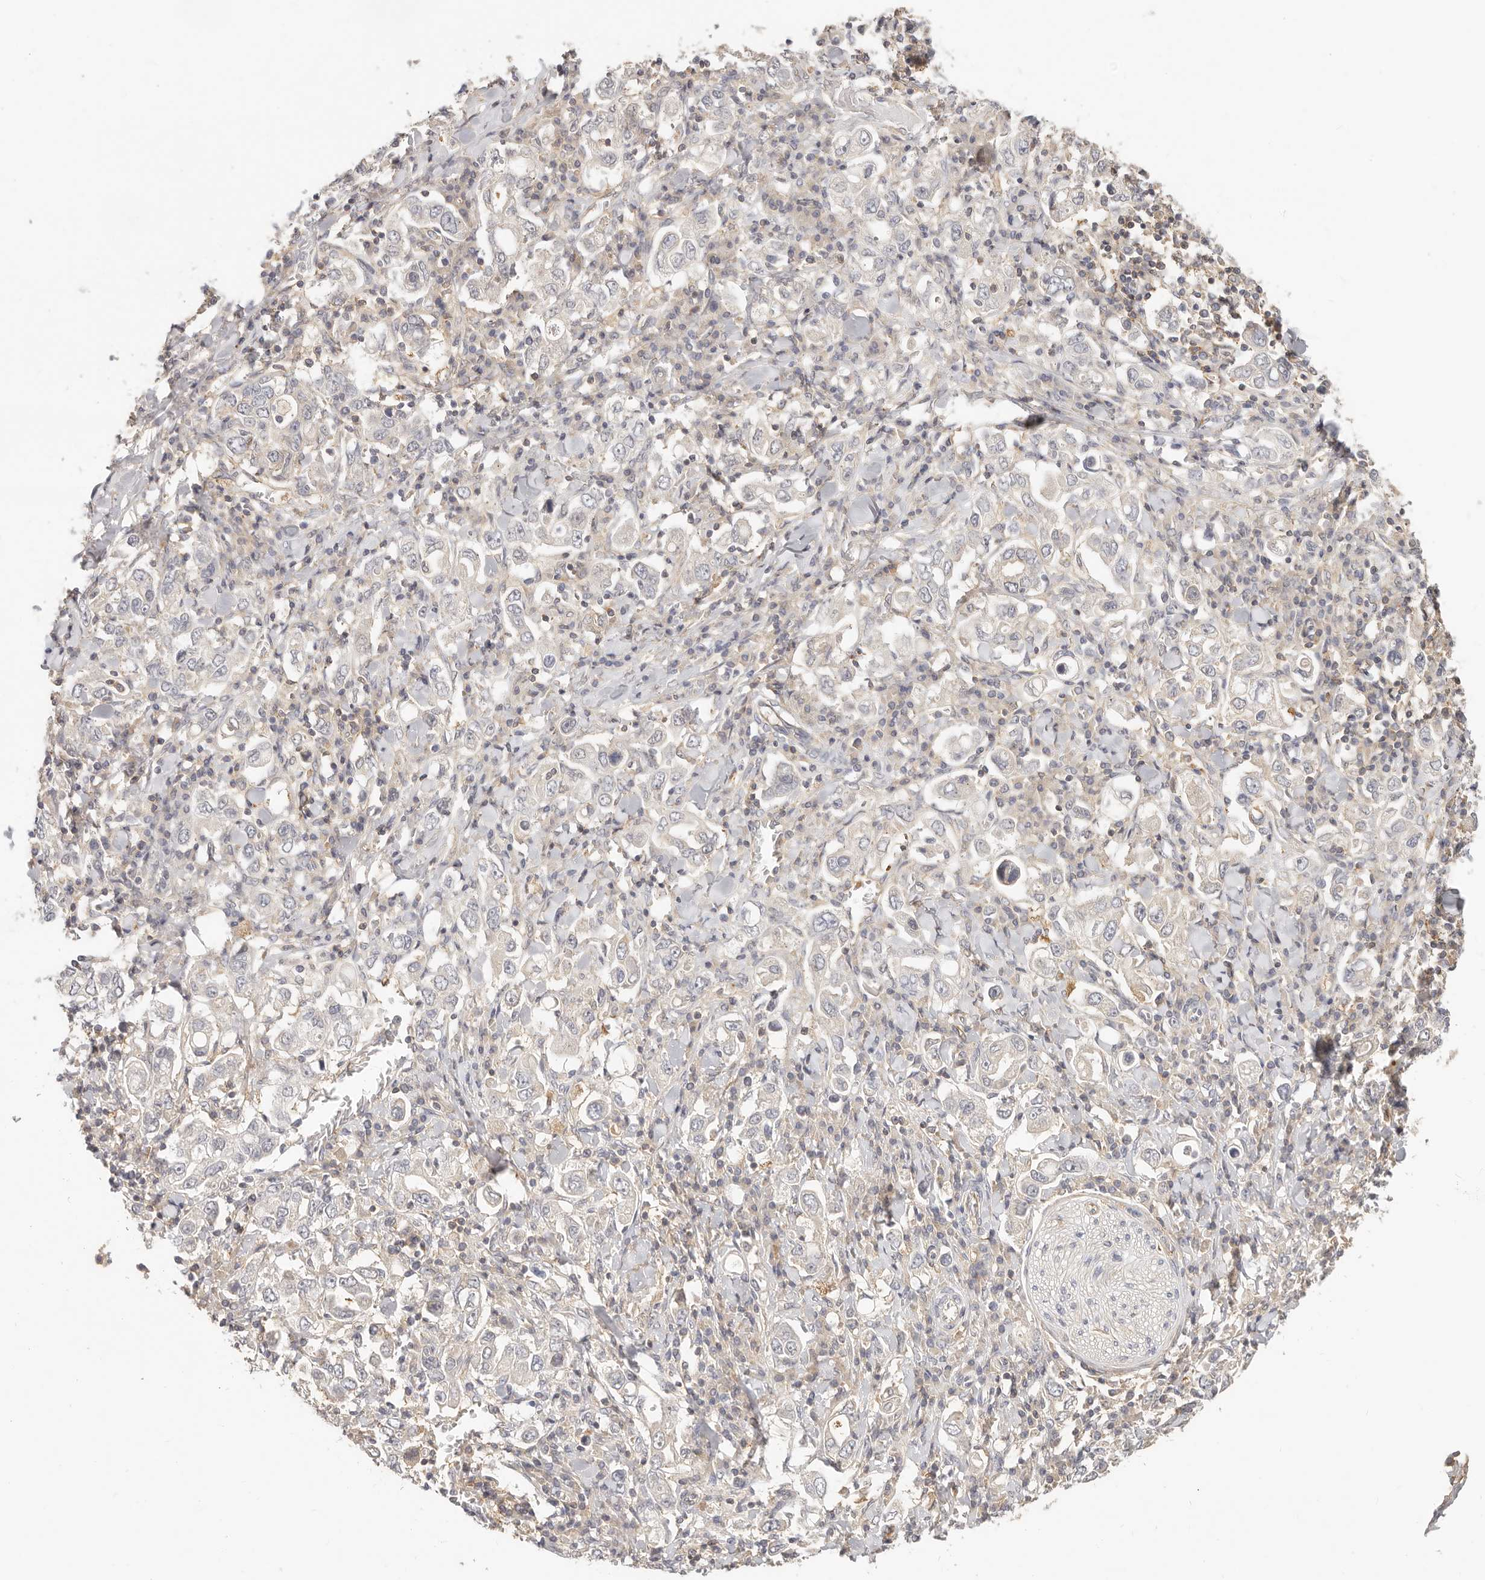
{"staining": {"intensity": "weak", "quantity": "<25%", "location": "cytoplasmic/membranous"}, "tissue": "stomach cancer", "cell_type": "Tumor cells", "image_type": "cancer", "snomed": [{"axis": "morphology", "description": "Adenocarcinoma, NOS"}, {"axis": "topography", "description": "Stomach, upper"}], "caption": "High magnification brightfield microscopy of stomach cancer (adenocarcinoma) stained with DAB (3,3'-diaminobenzidine) (brown) and counterstained with hematoxylin (blue): tumor cells show no significant expression.", "gene": "DTNBP1", "patient": {"sex": "male", "age": 62}}